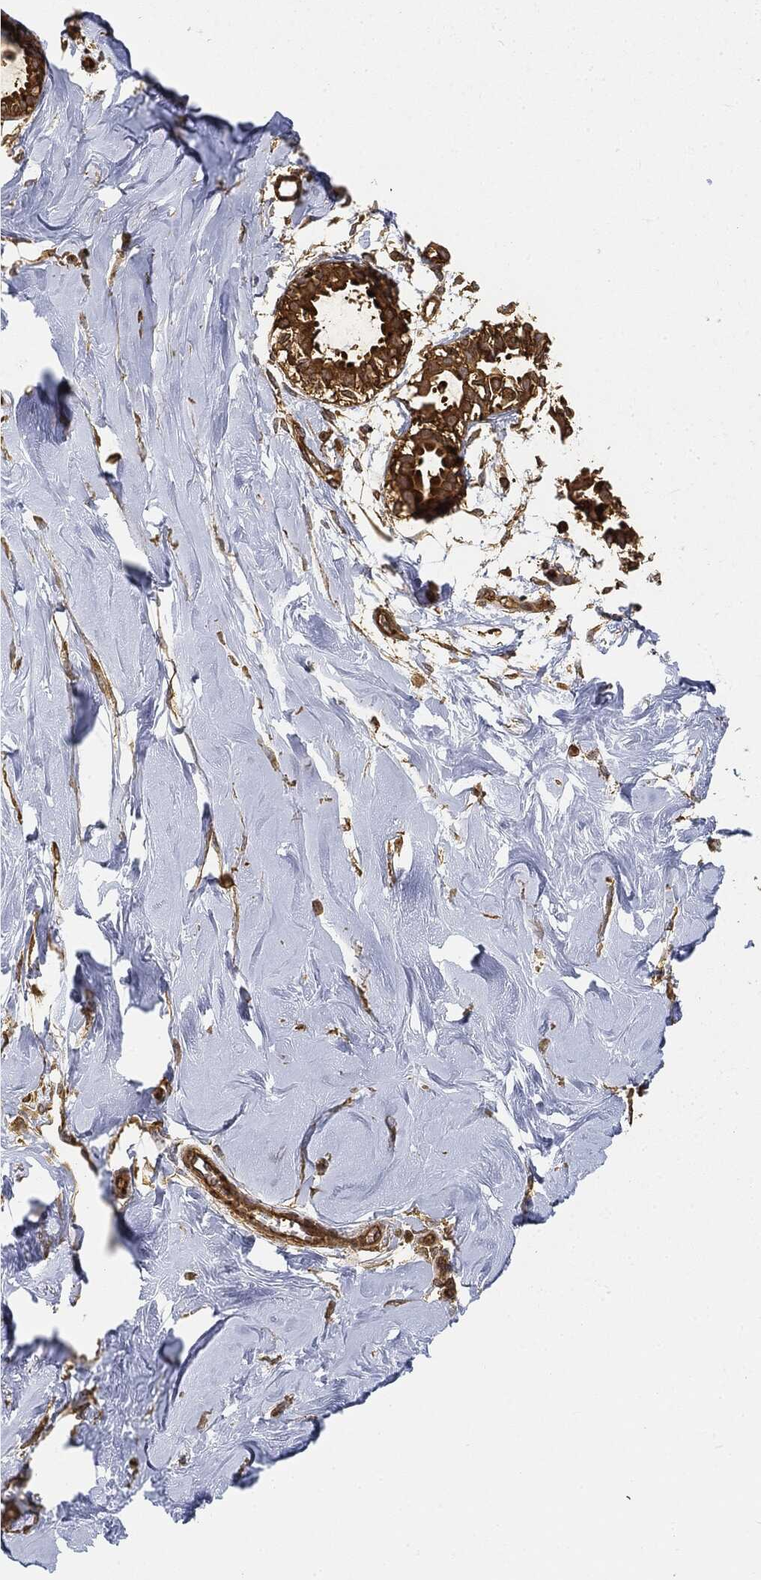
{"staining": {"intensity": "strong", "quantity": ">75%", "location": "cytoplasmic/membranous,nuclear"}, "tissue": "soft tissue", "cell_type": "Fibroblasts", "image_type": "normal", "snomed": [{"axis": "morphology", "description": "Normal tissue, NOS"}, {"axis": "topography", "description": "Breast"}], "caption": "Immunohistochemical staining of normal human soft tissue displays >75% levels of strong cytoplasmic/membranous,nuclear protein positivity in approximately >75% of fibroblasts. The protein is stained brown, and the nuclei are stained in blue (DAB IHC with brightfield microscopy, high magnification).", "gene": "WDR1", "patient": {"sex": "female", "age": 49}}